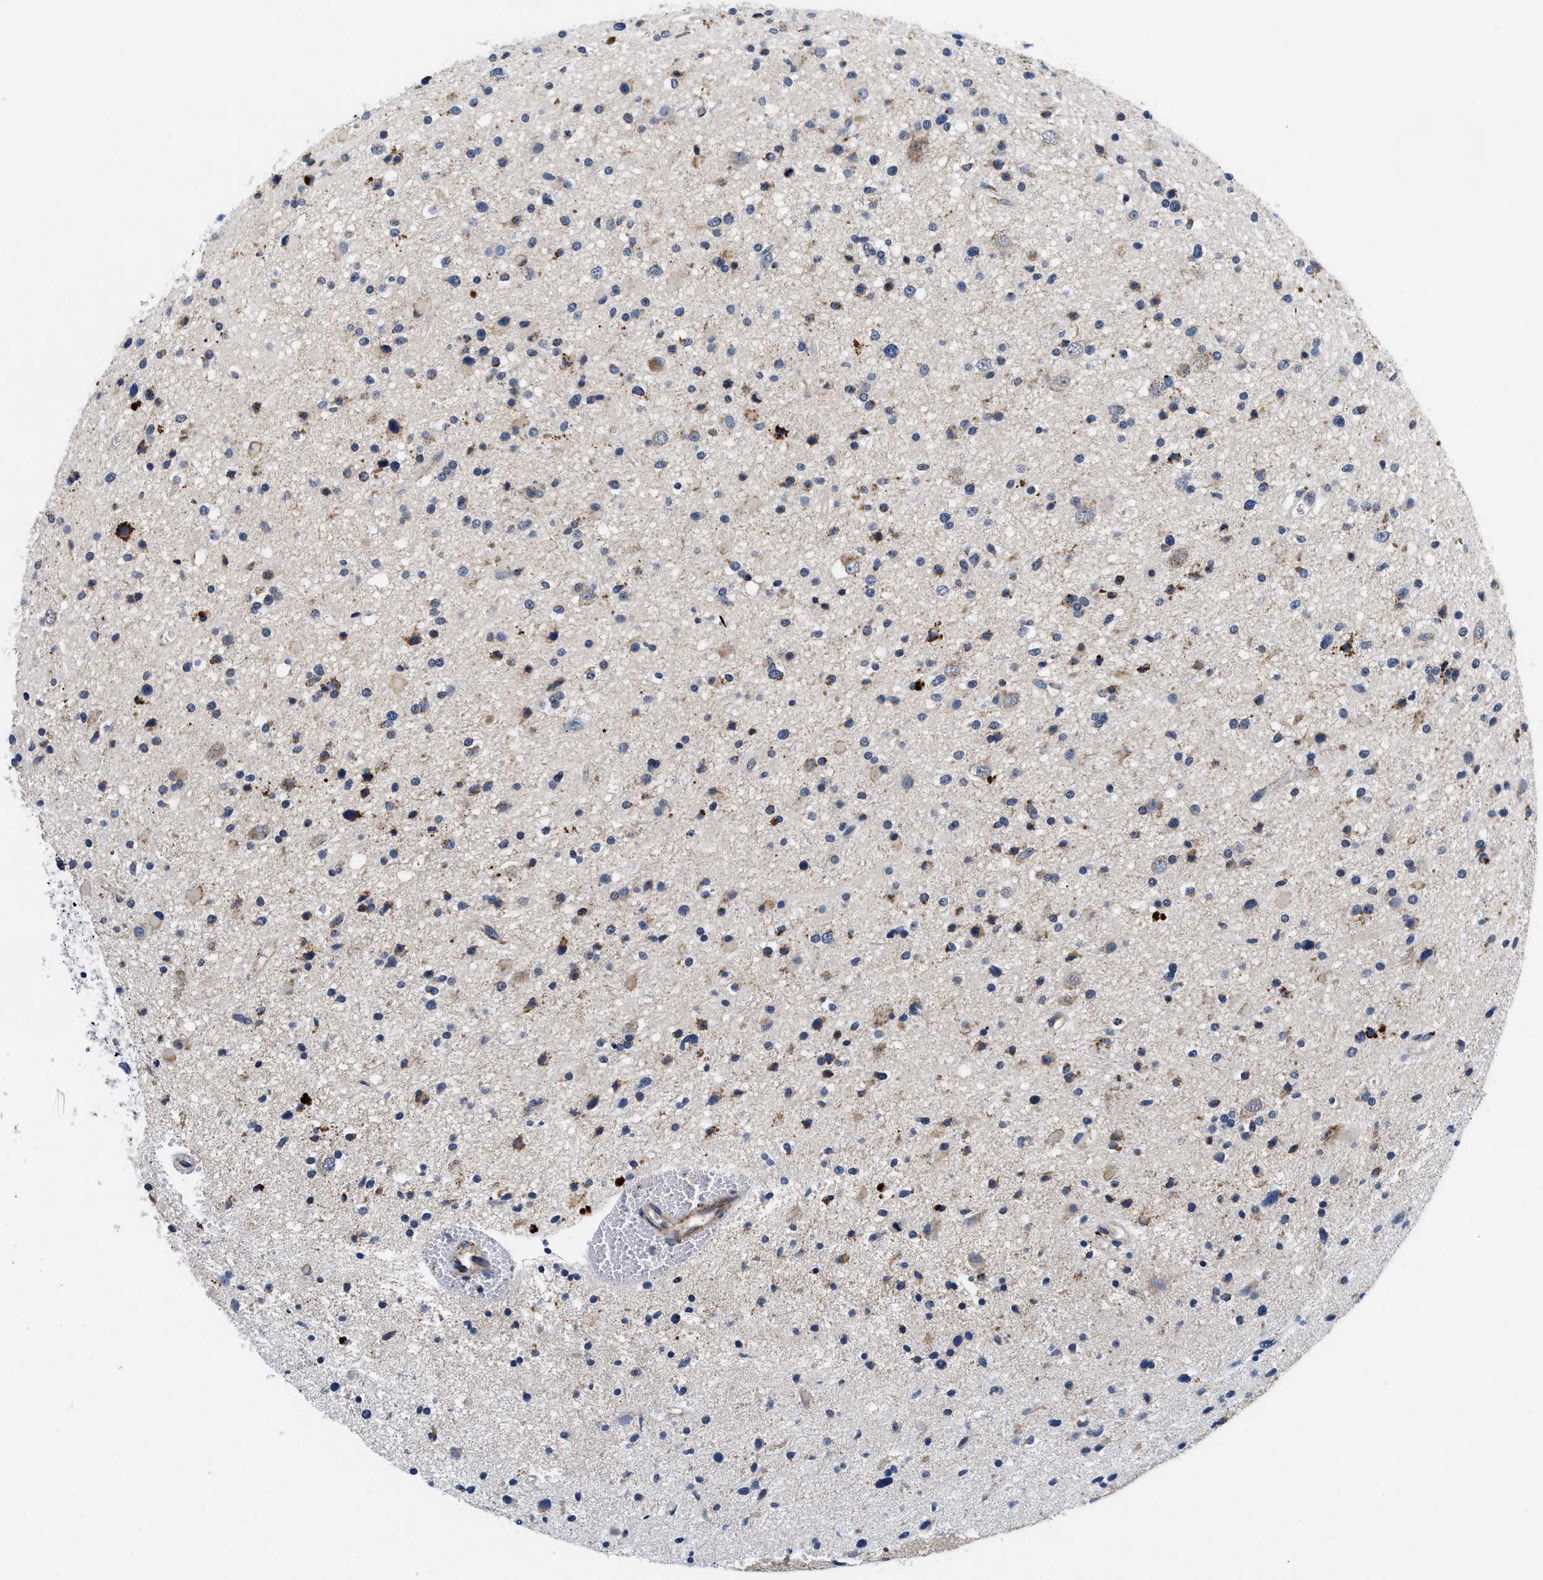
{"staining": {"intensity": "weak", "quantity": "25%-75%", "location": "cytoplasmic/membranous"}, "tissue": "glioma", "cell_type": "Tumor cells", "image_type": "cancer", "snomed": [{"axis": "morphology", "description": "Glioma, malignant, High grade"}, {"axis": "topography", "description": "Brain"}], "caption": "Tumor cells reveal weak cytoplasmic/membranous expression in approximately 25%-75% of cells in malignant glioma (high-grade). (DAB (3,3'-diaminobenzidine) IHC, brown staining for protein, blue staining for nuclei).", "gene": "PDP1", "patient": {"sex": "male", "age": 33}}